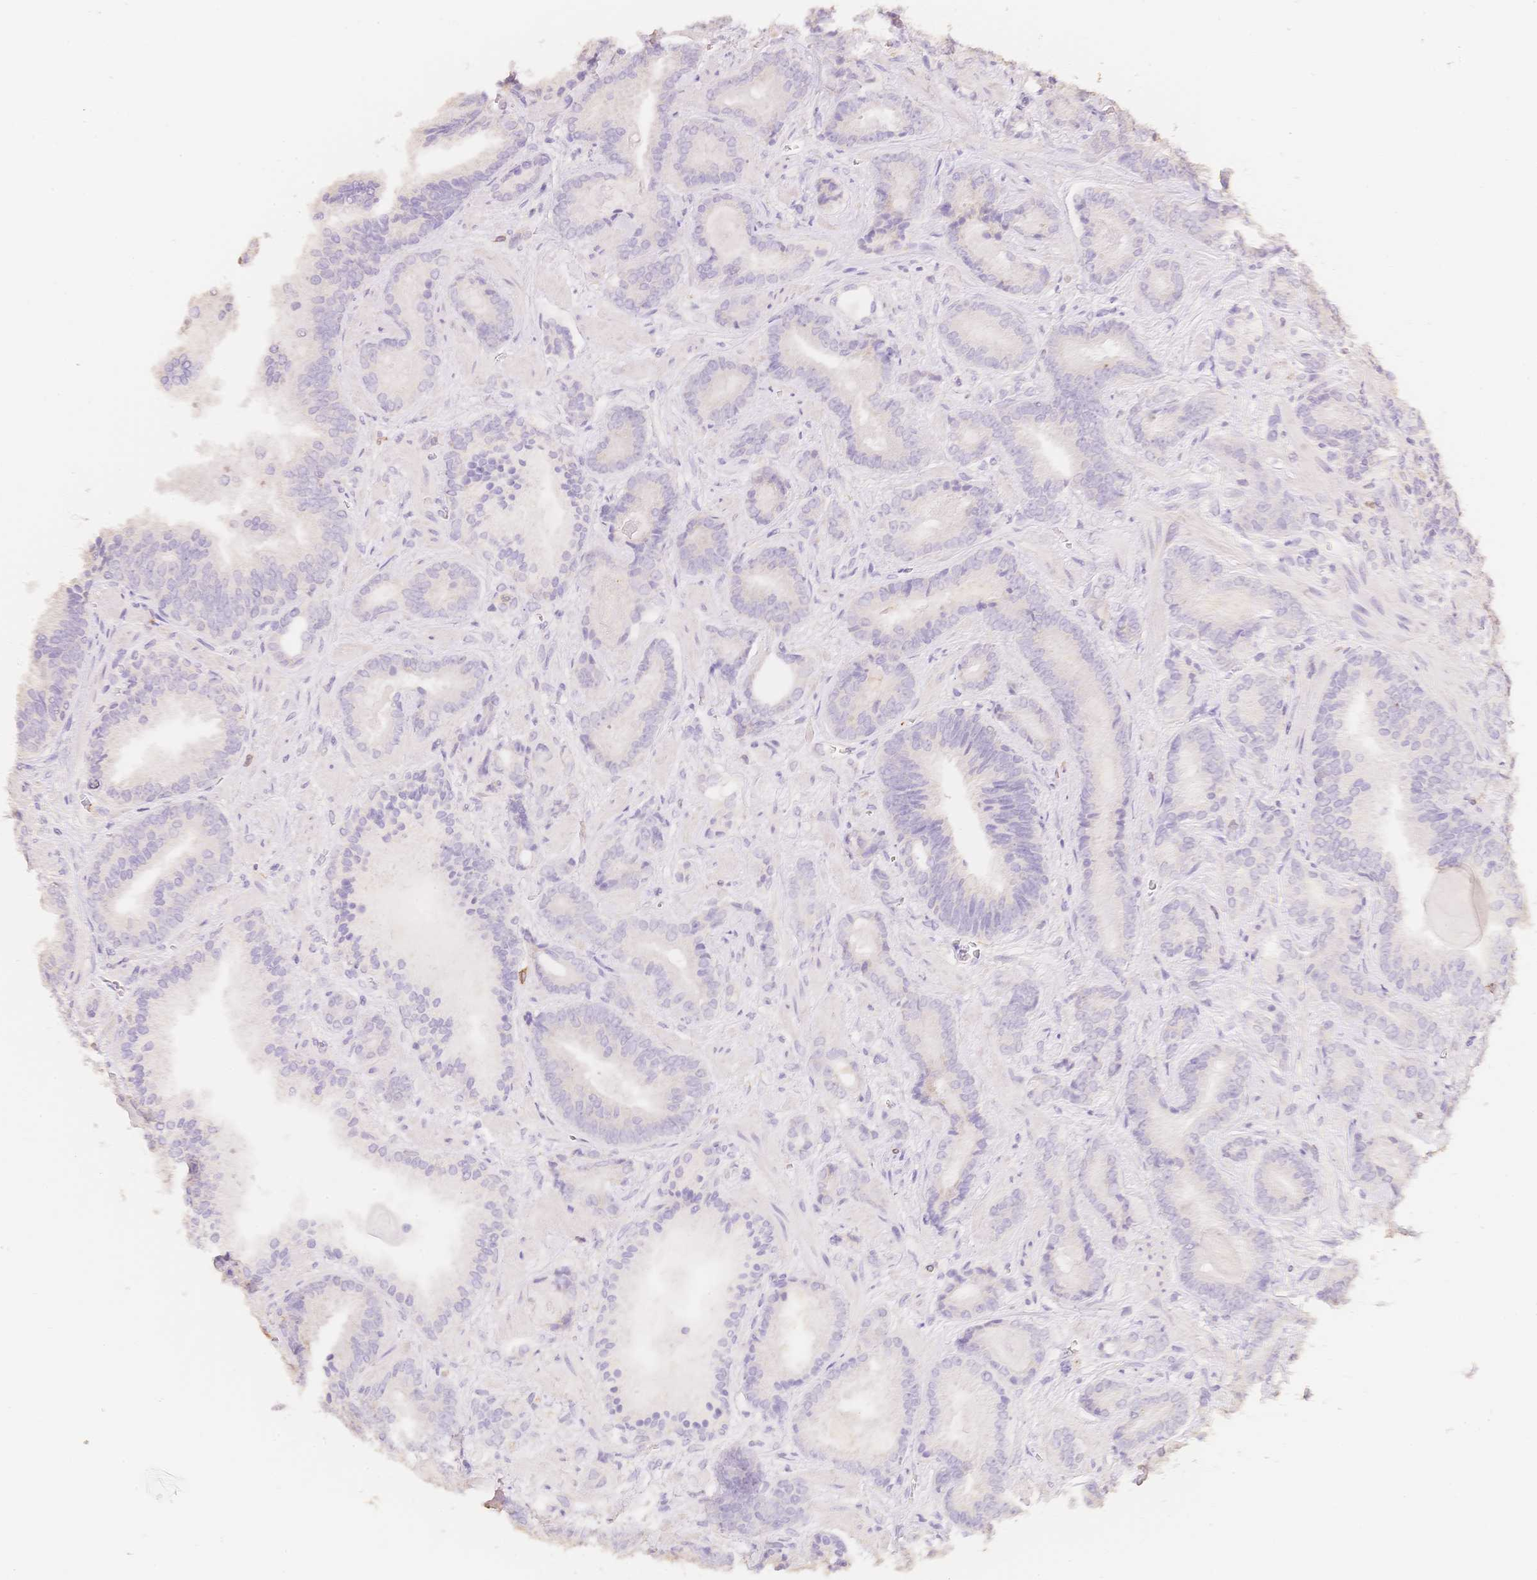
{"staining": {"intensity": "negative", "quantity": "none", "location": "none"}, "tissue": "prostate cancer", "cell_type": "Tumor cells", "image_type": "cancer", "snomed": [{"axis": "morphology", "description": "Adenocarcinoma, Low grade"}, {"axis": "topography", "description": "Prostate"}], "caption": "High power microscopy histopathology image of an IHC photomicrograph of prostate cancer (low-grade adenocarcinoma), revealing no significant staining in tumor cells. (Stains: DAB IHC with hematoxylin counter stain, Microscopy: brightfield microscopy at high magnification).", "gene": "MBOAT7", "patient": {"sex": "male", "age": 62}}